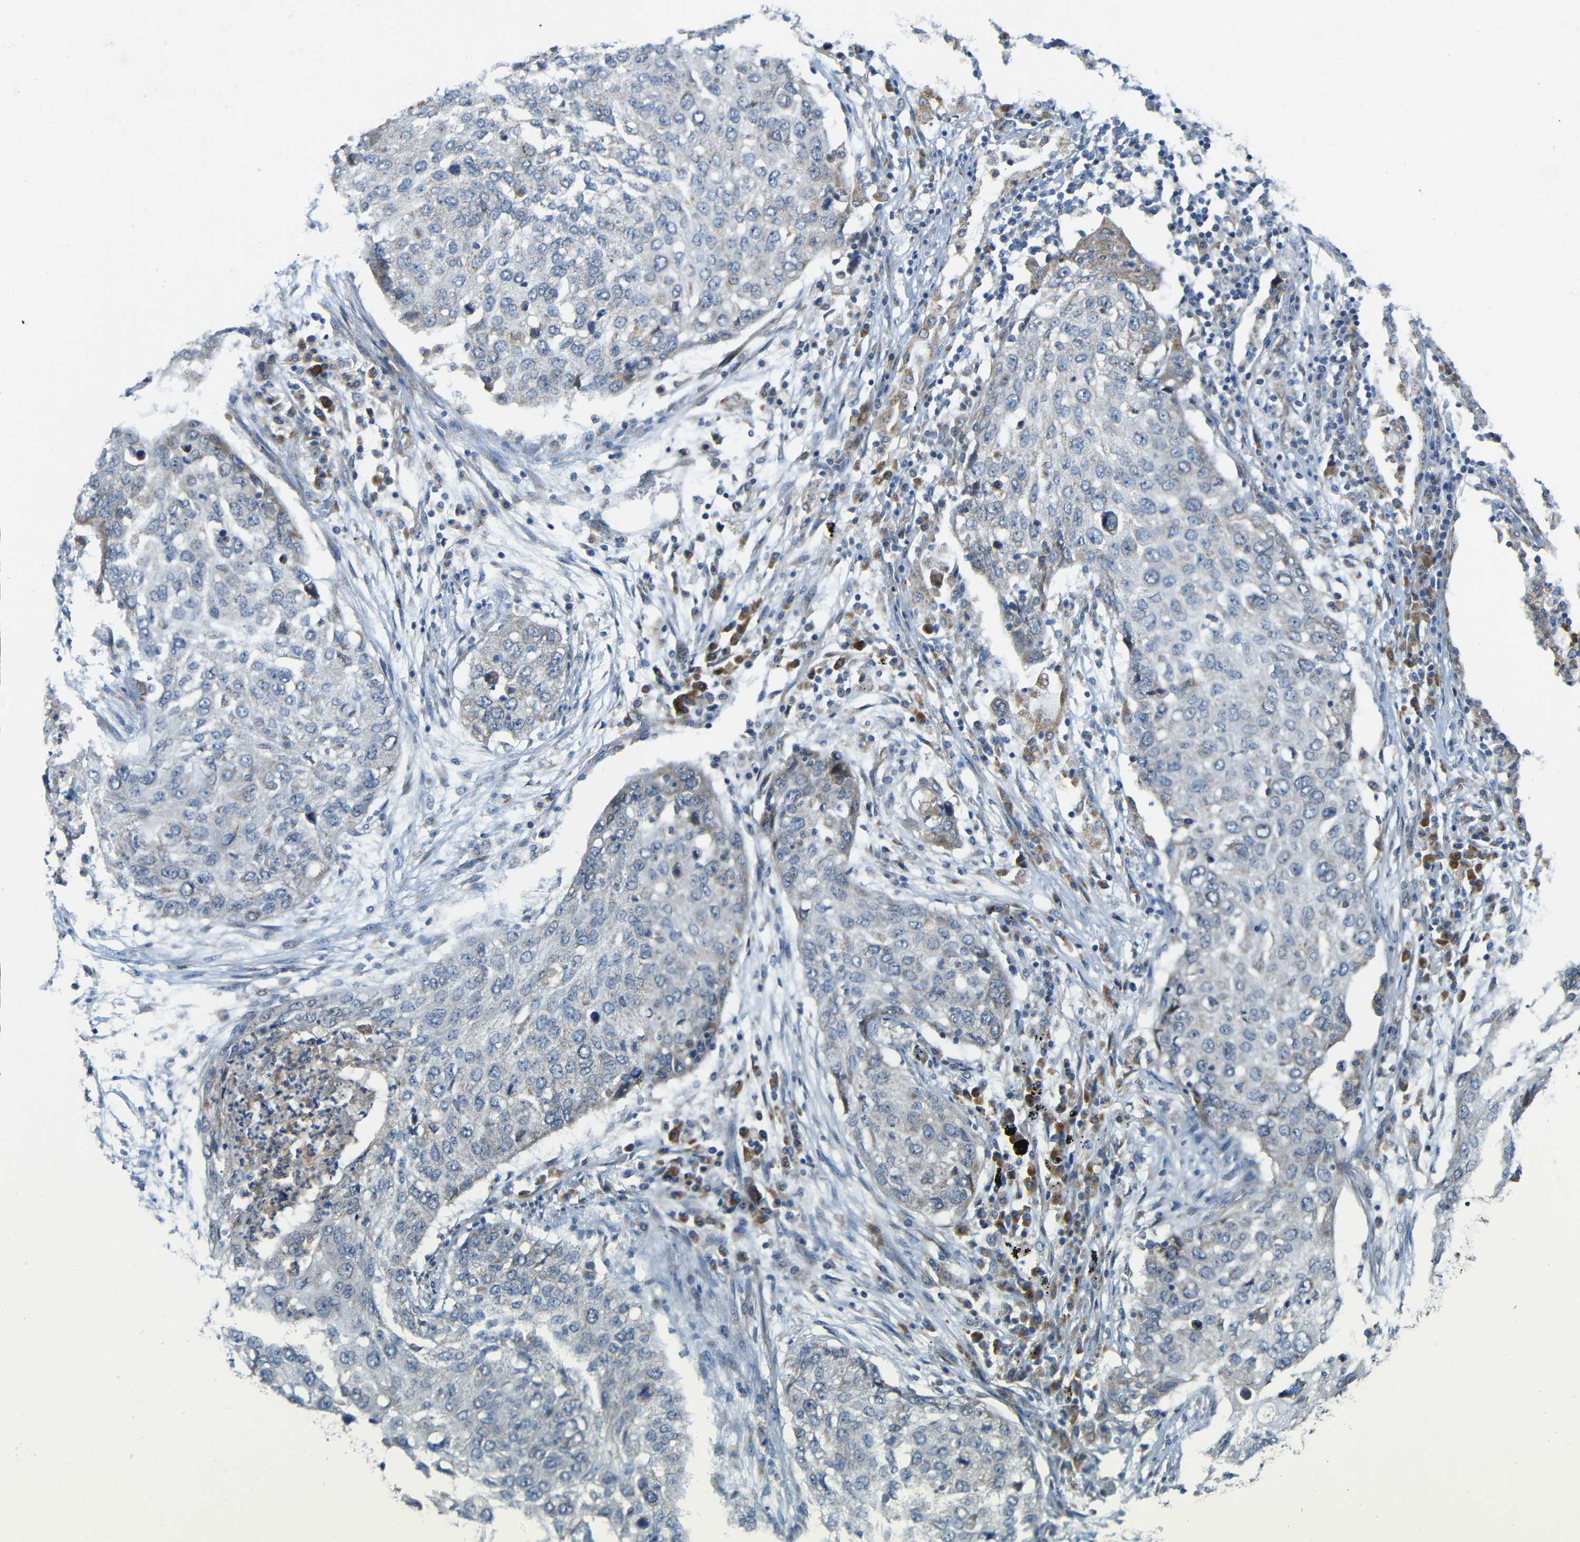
{"staining": {"intensity": "negative", "quantity": "none", "location": "none"}, "tissue": "lung cancer", "cell_type": "Tumor cells", "image_type": "cancer", "snomed": [{"axis": "morphology", "description": "Squamous cell carcinoma, NOS"}, {"axis": "topography", "description": "Lung"}], "caption": "High power microscopy photomicrograph of an immunohistochemistry (IHC) photomicrograph of lung cancer, revealing no significant expression in tumor cells.", "gene": "TMEM25", "patient": {"sex": "female", "age": 63}}